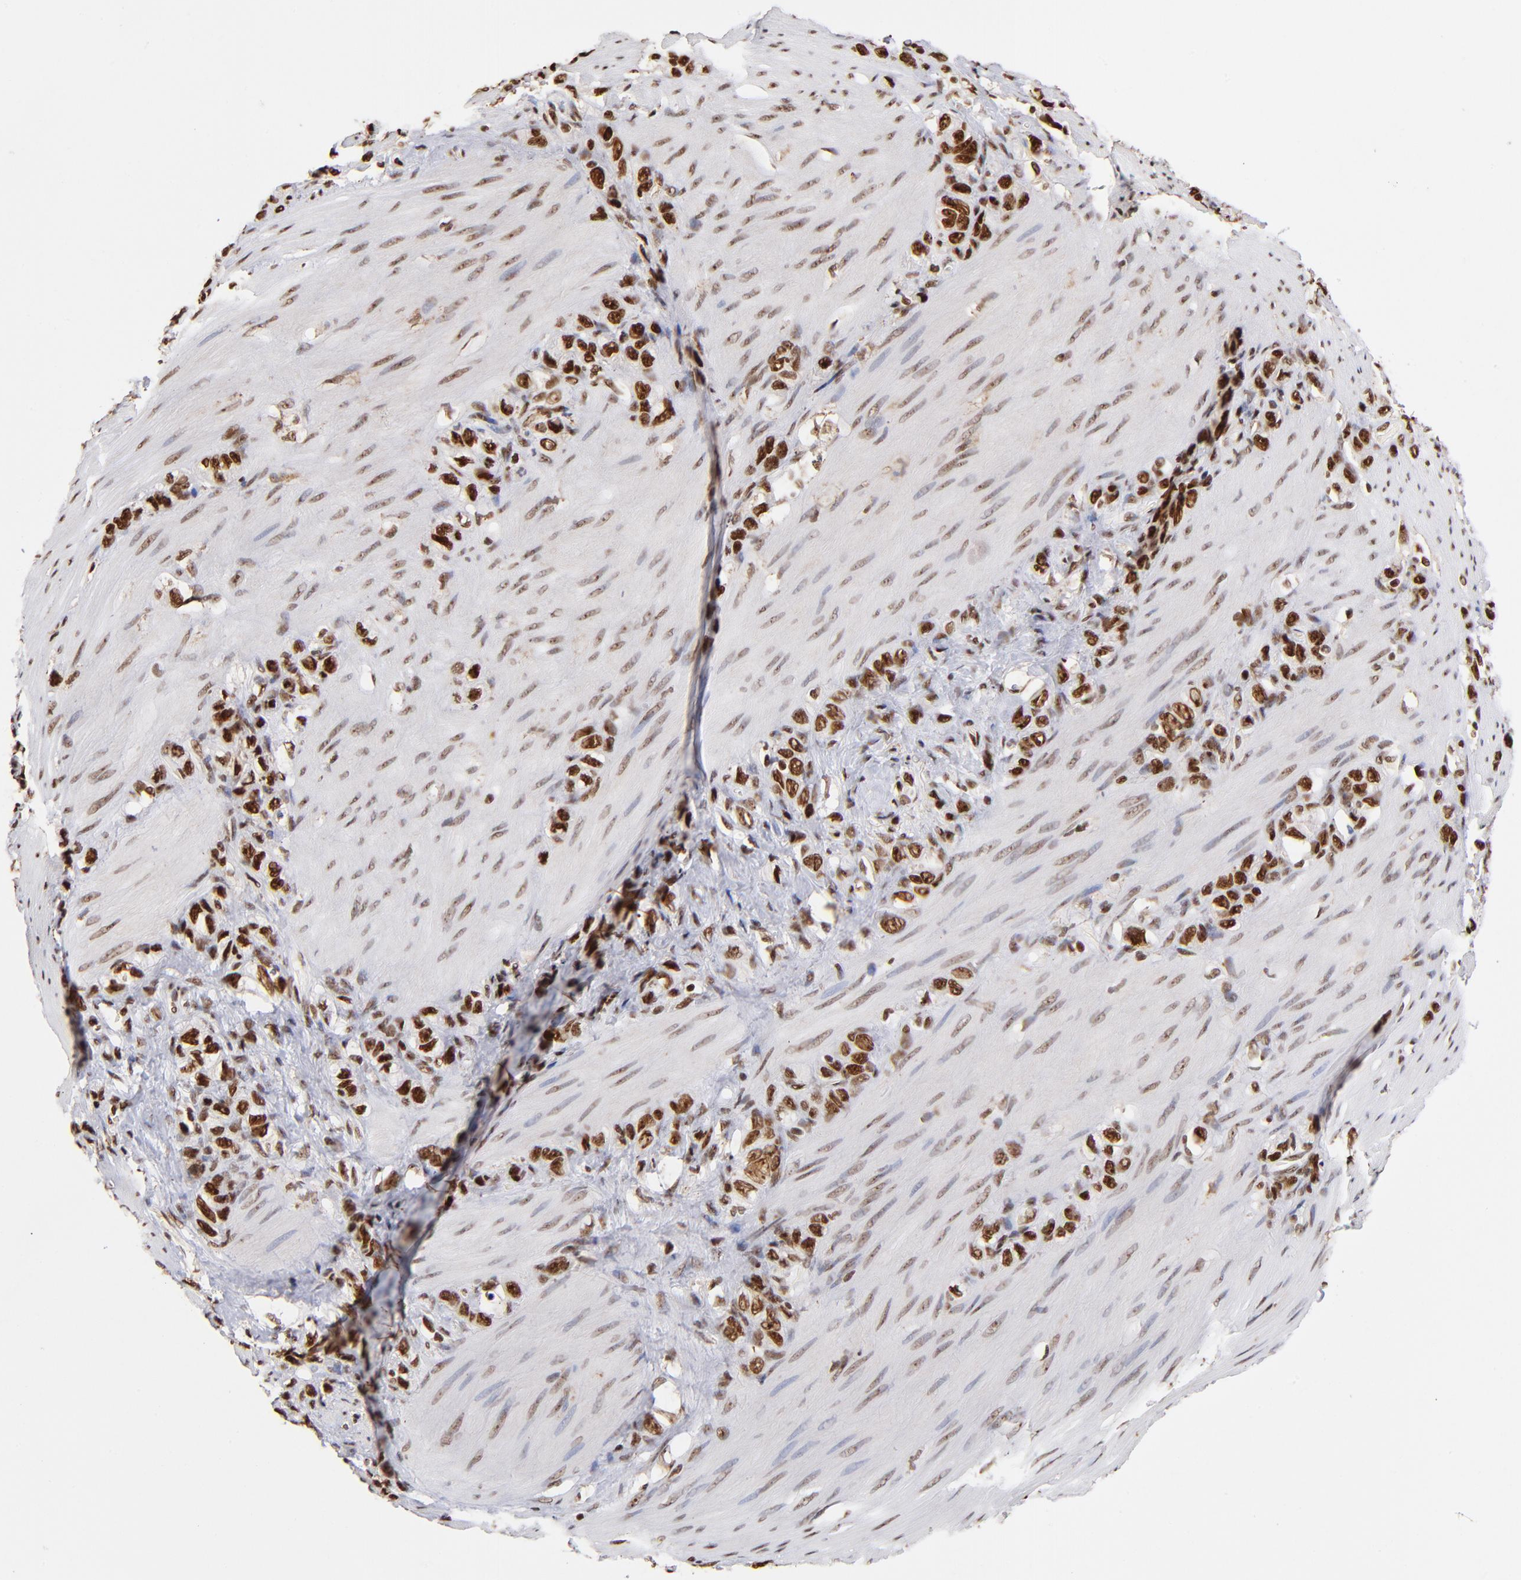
{"staining": {"intensity": "strong", "quantity": ">75%", "location": "nuclear"}, "tissue": "stomach cancer", "cell_type": "Tumor cells", "image_type": "cancer", "snomed": [{"axis": "morphology", "description": "Normal tissue, NOS"}, {"axis": "morphology", "description": "Adenocarcinoma, NOS"}, {"axis": "morphology", "description": "Adenocarcinoma, High grade"}, {"axis": "topography", "description": "Stomach, upper"}, {"axis": "topography", "description": "Stomach"}], "caption": "The photomicrograph exhibits staining of high-grade adenocarcinoma (stomach), revealing strong nuclear protein staining (brown color) within tumor cells.", "gene": "ZNF146", "patient": {"sex": "female", "age": 65}}